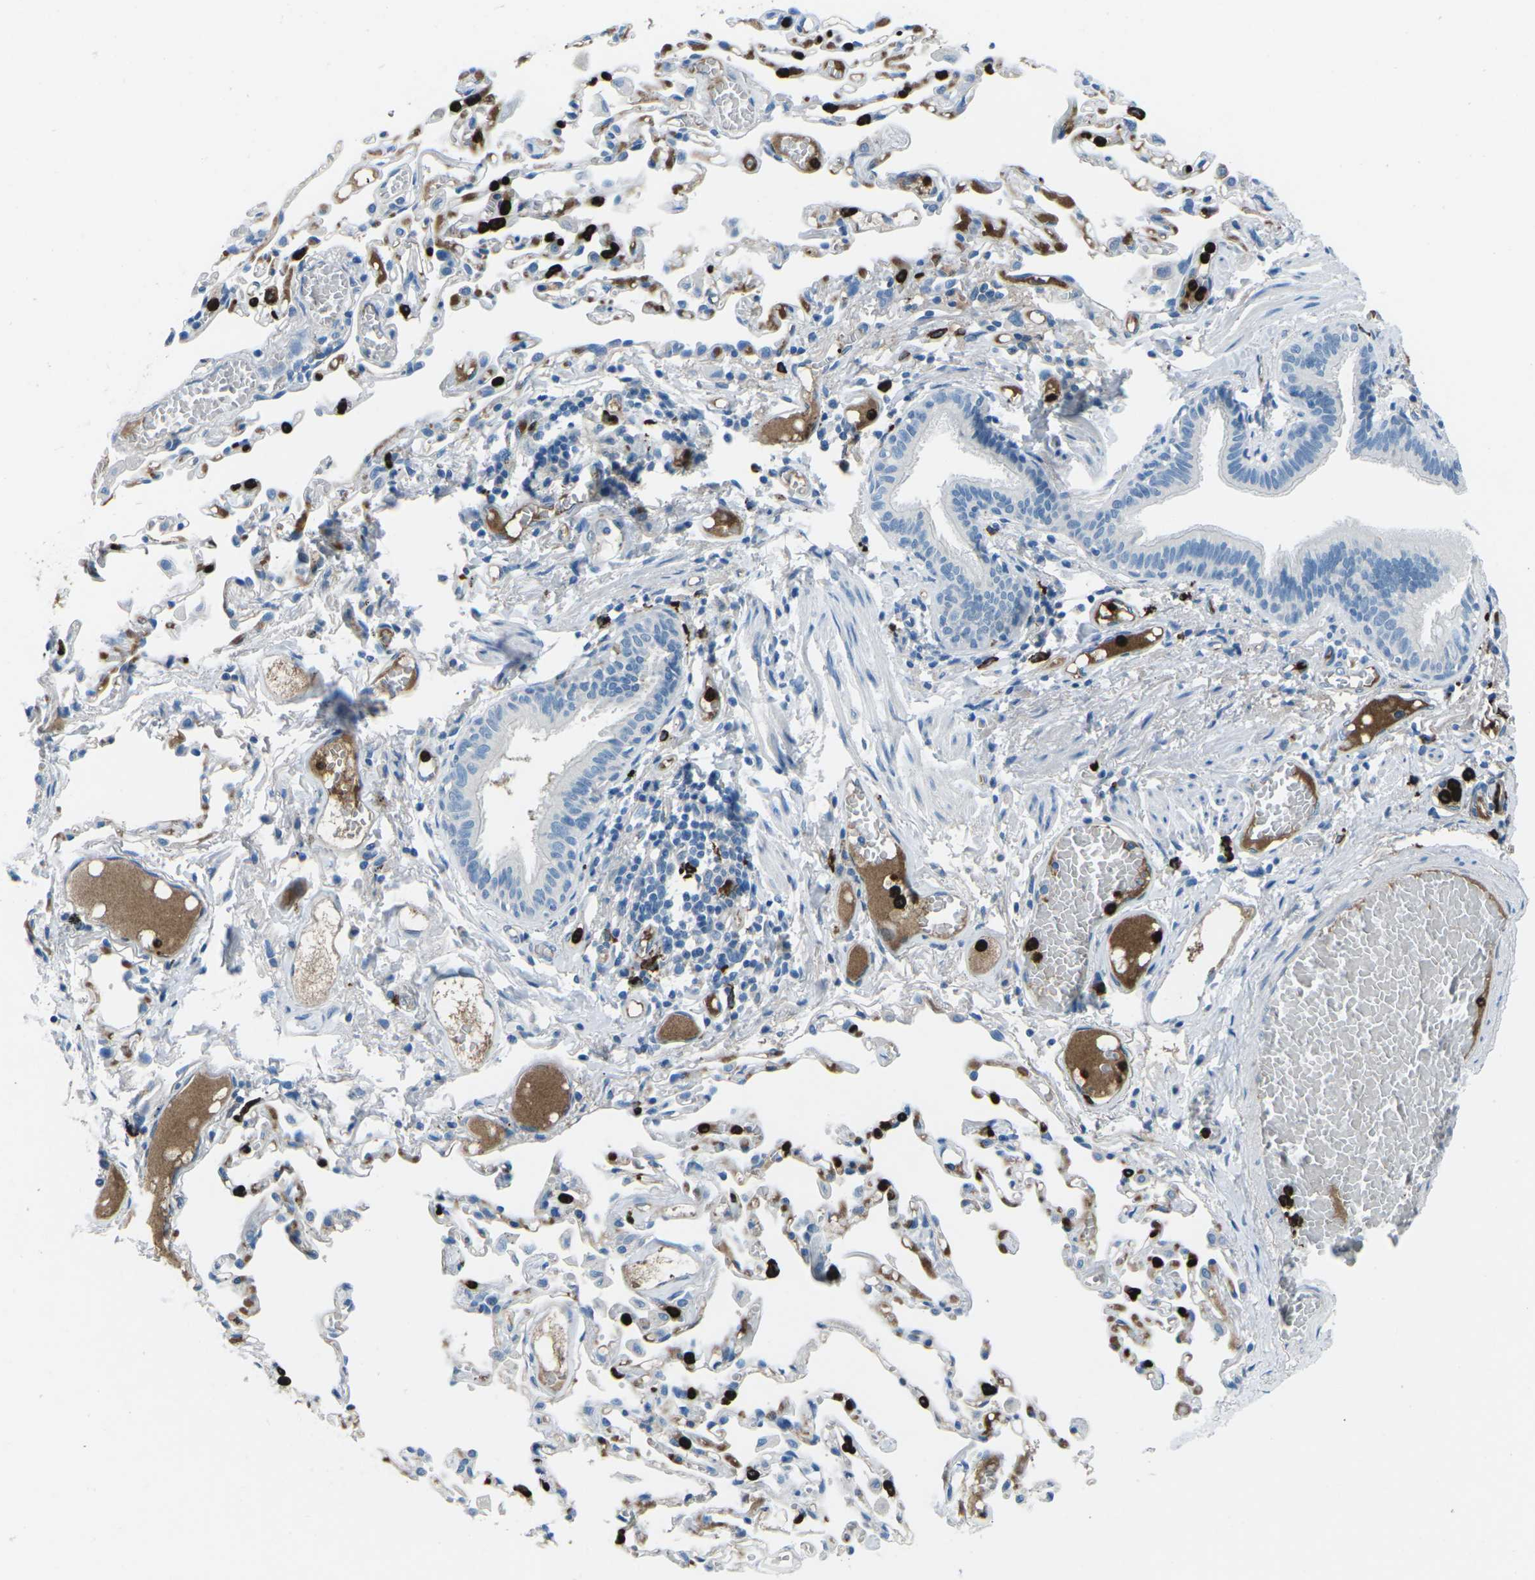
{"staining": {"intensity": "negative", "quantity": "none", "location": "none"}, "tissue": "bronchus", "cell_type": "Respiratory epithelial cells", "image_type": "normal", "snomed": [{"axis": "morphology", "description": "Normal tissue, NOS"}, {"axis": "morphology", "description": "Inflammation, NOS"}, {"axis": "topography", "description": "Cartilage tissue"}, {"axis": "topography", "description": "Lung"}], "caption": "Immunohistochemistry histopathology image of normal bronchus stained for a protein (brown), which demonstrates no staining in respiratory epithelial cells.", "gene": "FCN1", "patient": {"sex": "male", "age": 71}}